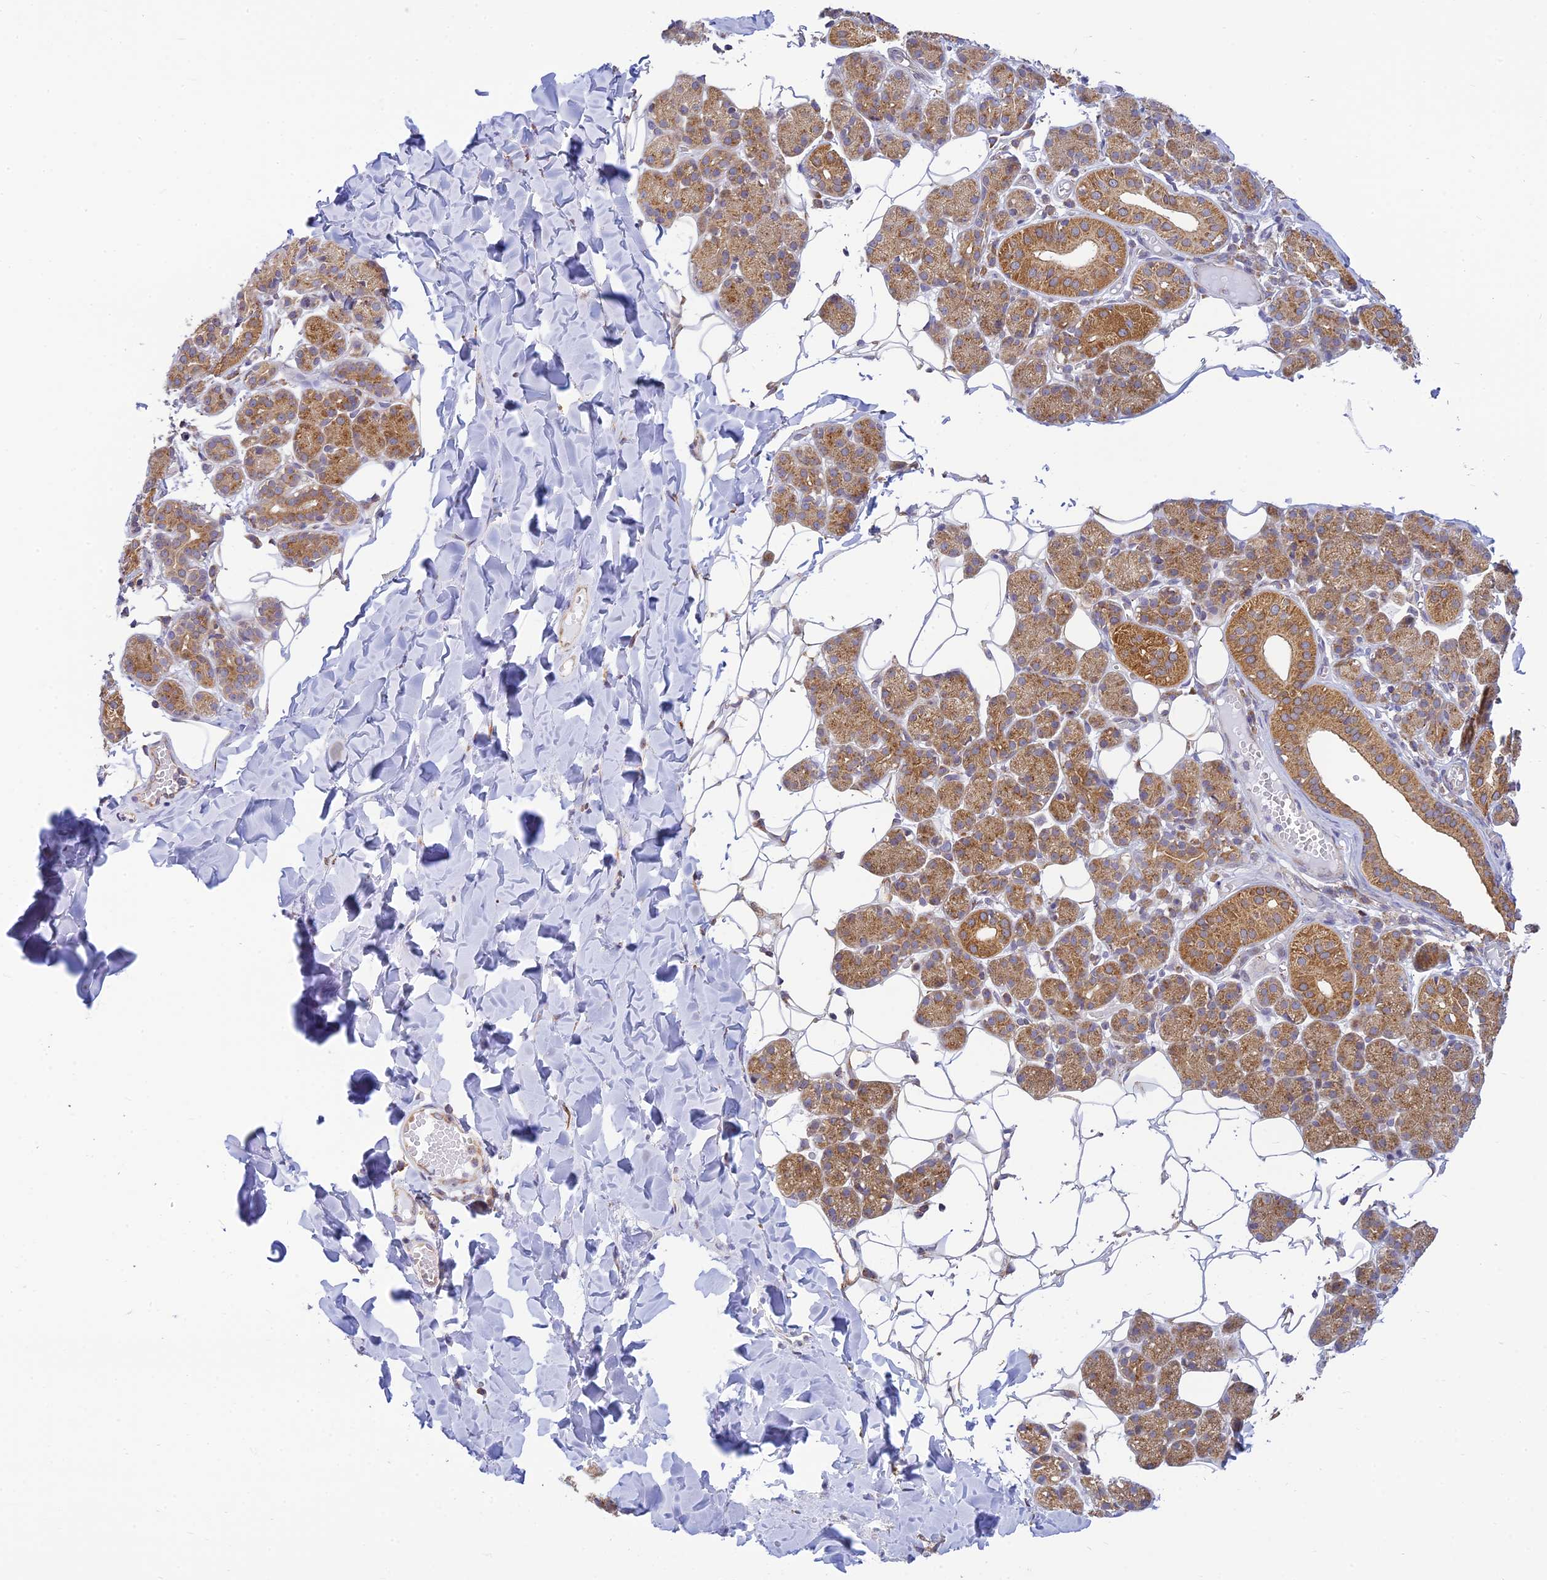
{"staining": {"intensity": "moderate", "quantity": ">75%", "location": "cytoplasmic/membranous"}, "tissue": "salivary gland", "cell_type": "Glandular cells", "image_type": "normal", "snomed": [{"axis": "morphology", "description": "Normal tissue, NOS"}, {"axis": "topography", "description": "Salivary gland"}], "caption": "Immunohistochemistry (DAB) staining of normal salivary gland reveals moderate cytoplasmic/membranous protein positivity in about >75% of glandular cells.", "gene": "HOOK2", "patient": {"sex": "female", "age": 33}}